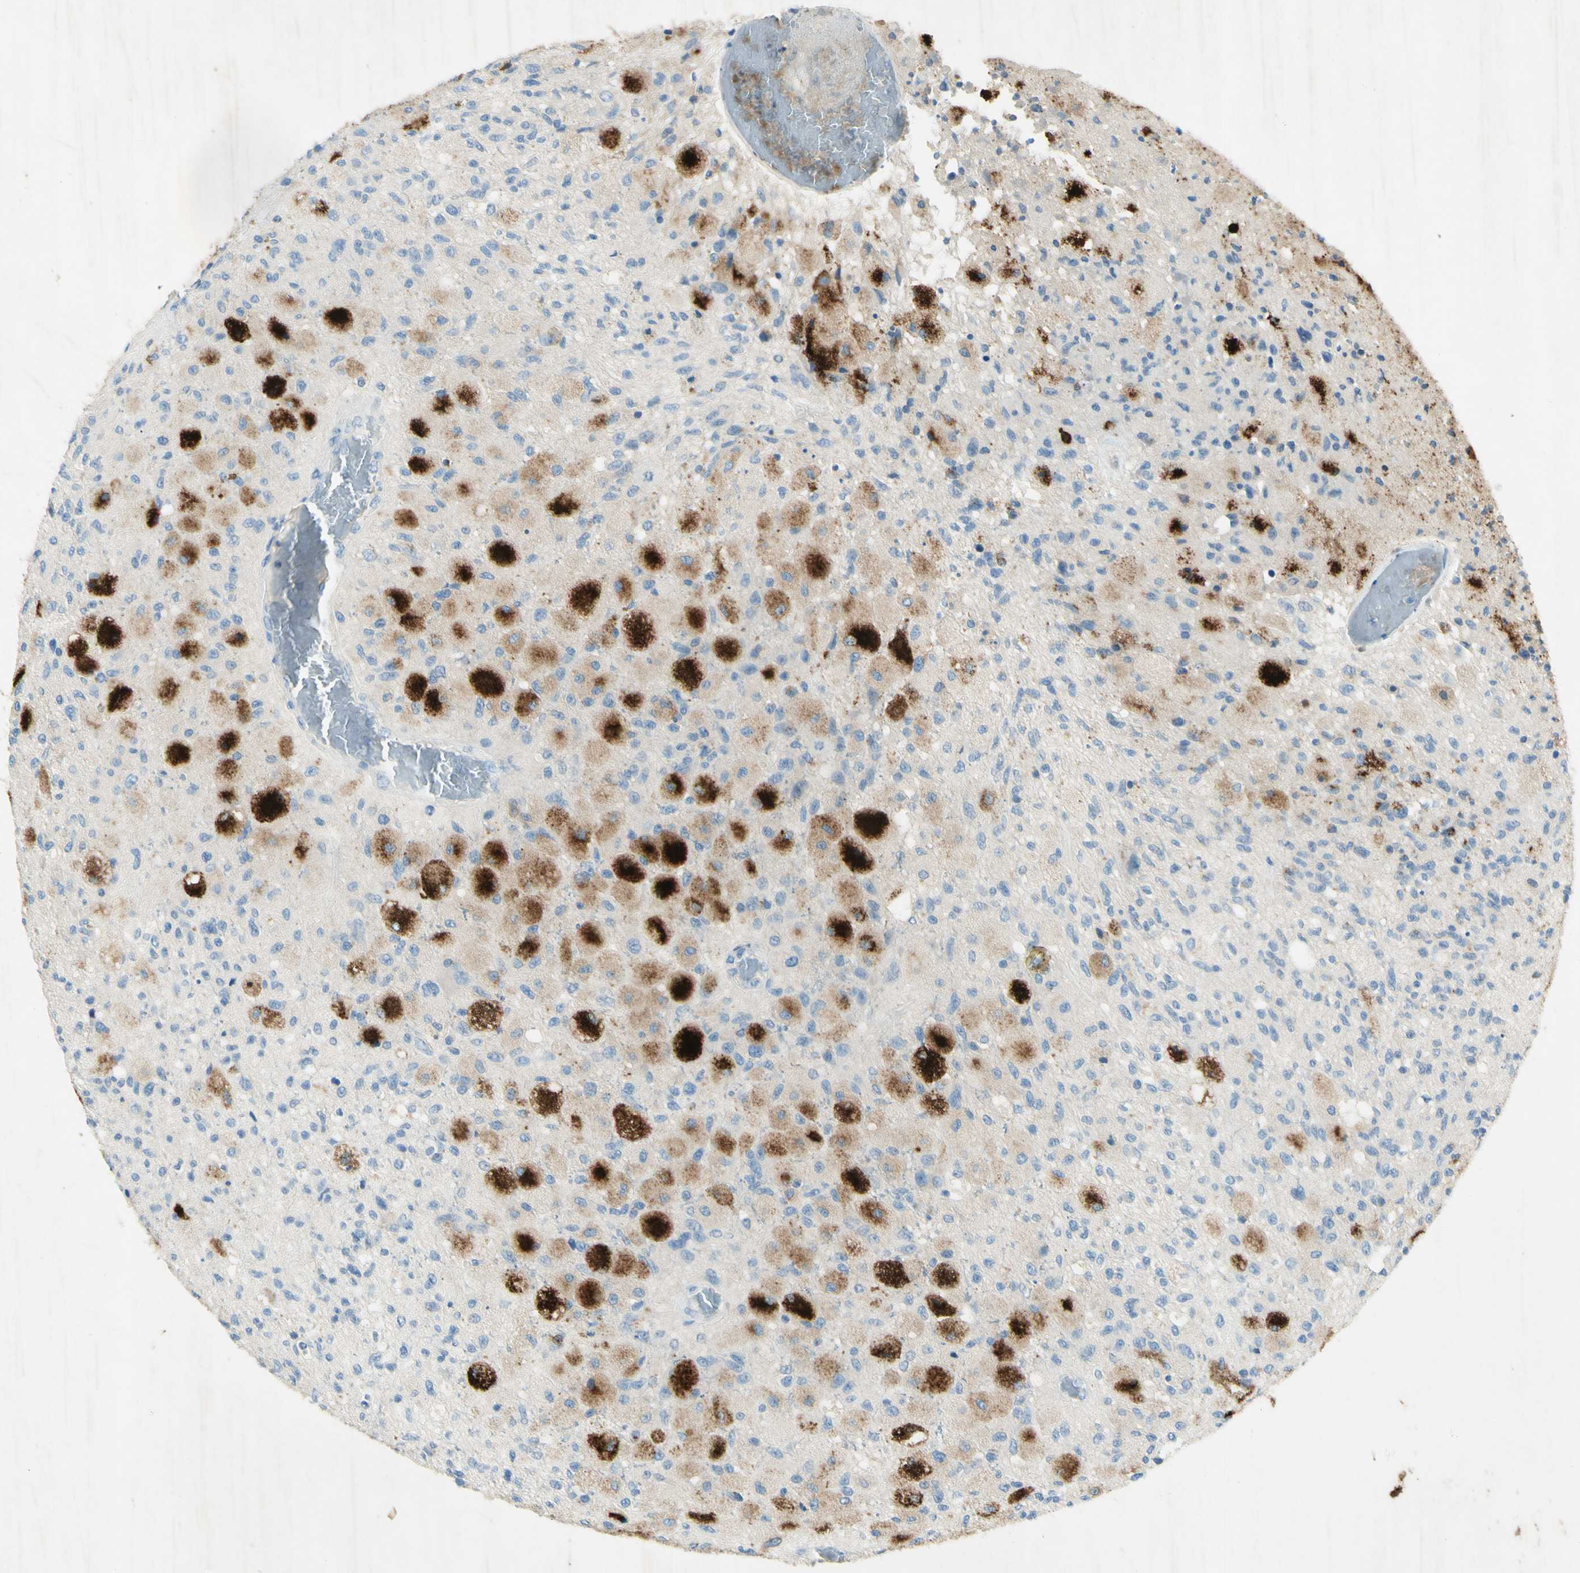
{"staining": {"intensity": "strong", "quantity": "<25%", "location": "cytoplasmic/membranous"}, "tissue": "glioma", "cell_type": "Tumor cells", "image_type": "cancer", "snomed": [{"axis": "morphology", "description": "Normal tissue, NOS"}, {"axis": "morphology", "description": "Glioma, malignant, High grade"}, {"axis": "topography", "description": "Cerebral cortex"}], "caption": "Protein staining of glioma tissue exhibits strong cytoplasmic/membranous positivity in approximately <25% of tumor cells. (IHC, brightfield microscopy, high magnification).", "gene": "GDF15", "patient": {"sex": "male", "age": 77}}